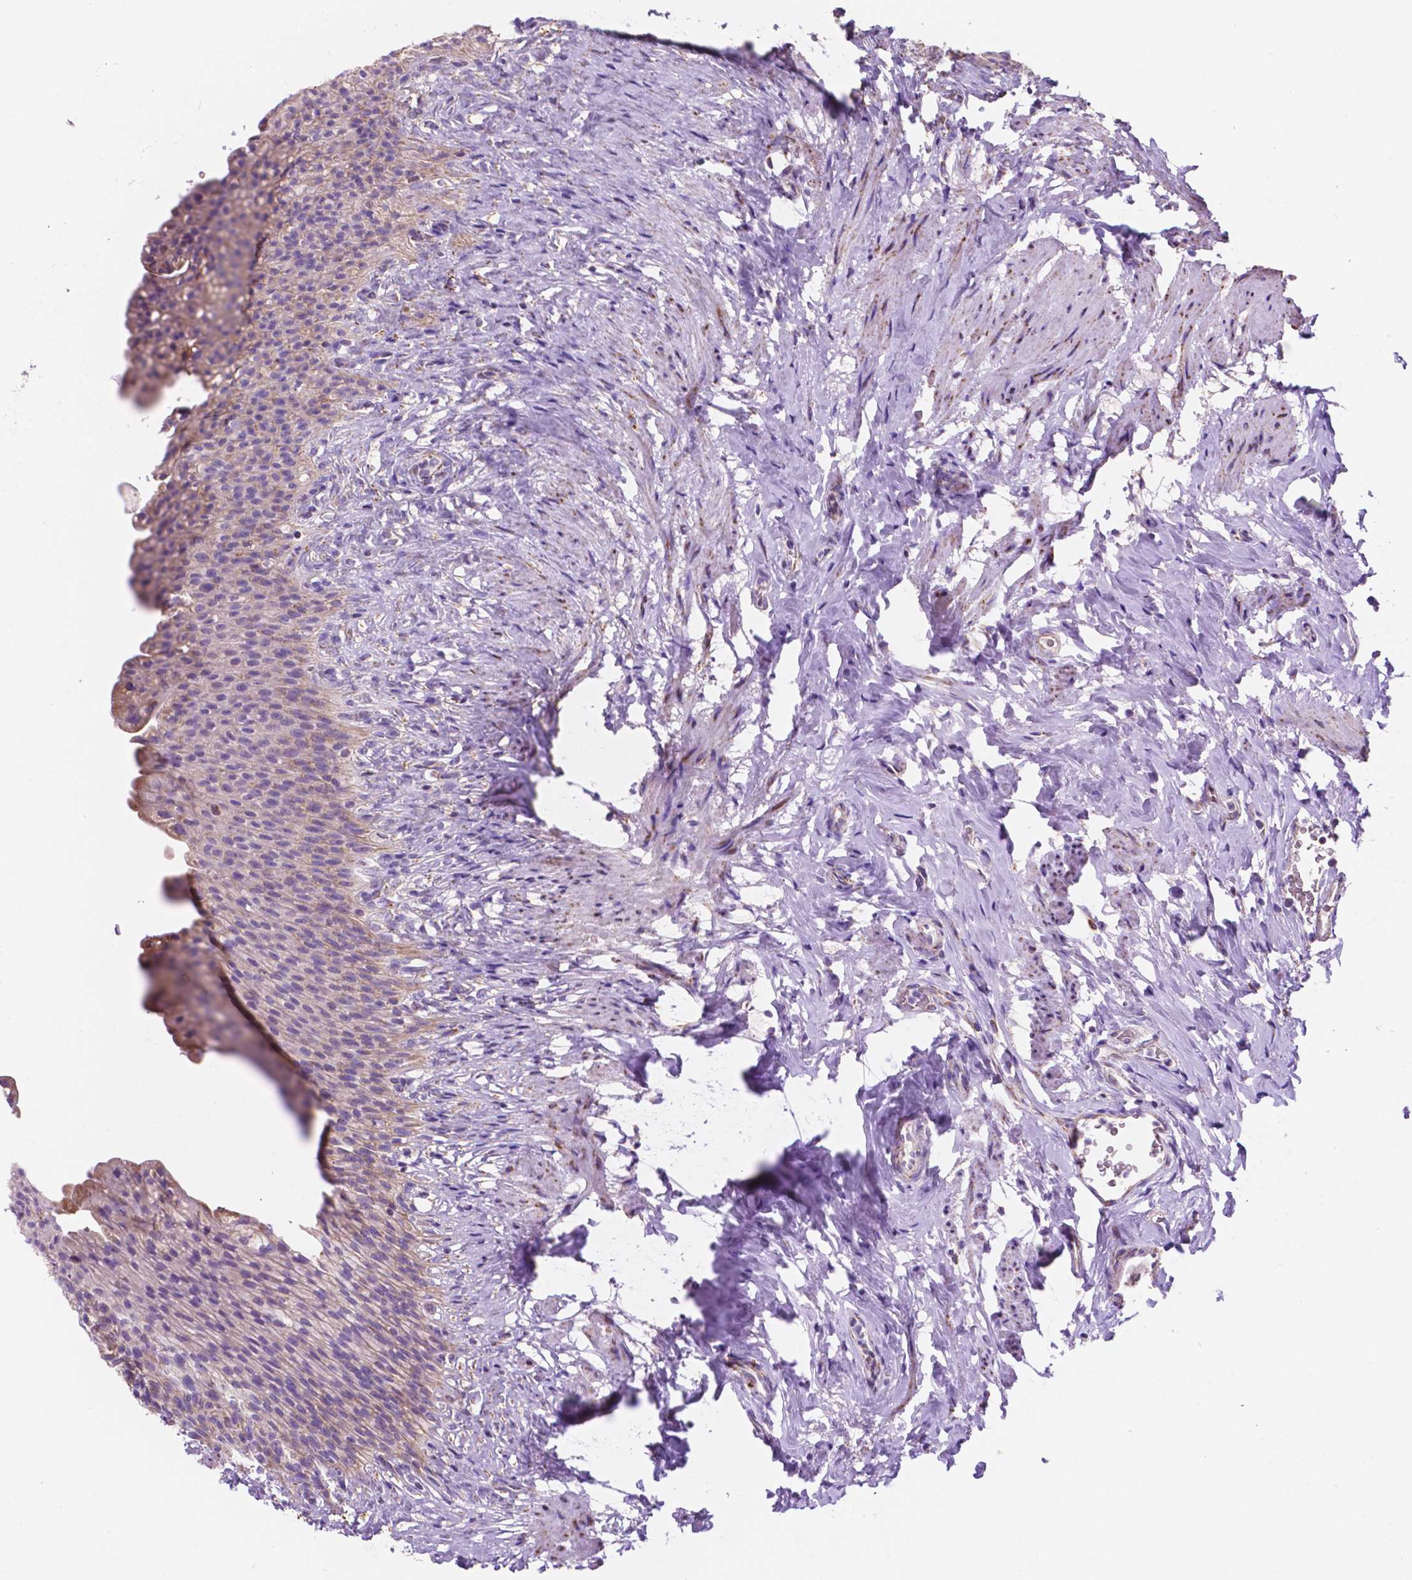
{"staining": {"intensity": "weak", "quantity": "<25%", "location": "cytoplasmic/membranous"}, "tissue": "urinary bladder", "cell_type": "Urothelial cells", "image_type": "normal", "snomed": [{"axis": "morphology", "description": "Normal tissue, NOS"}, {"axis": "topography", "description": "Urinary bladder"}, {"axis": "topography", "description": "Prostate"}], "caption": "This is an immunohistochemistry (IHC) image of unremarkable urinary bladder. There is no staining in urothelial cells.", "gene": "TRPV5", "patient": {"sex": "male", "age": 76}}